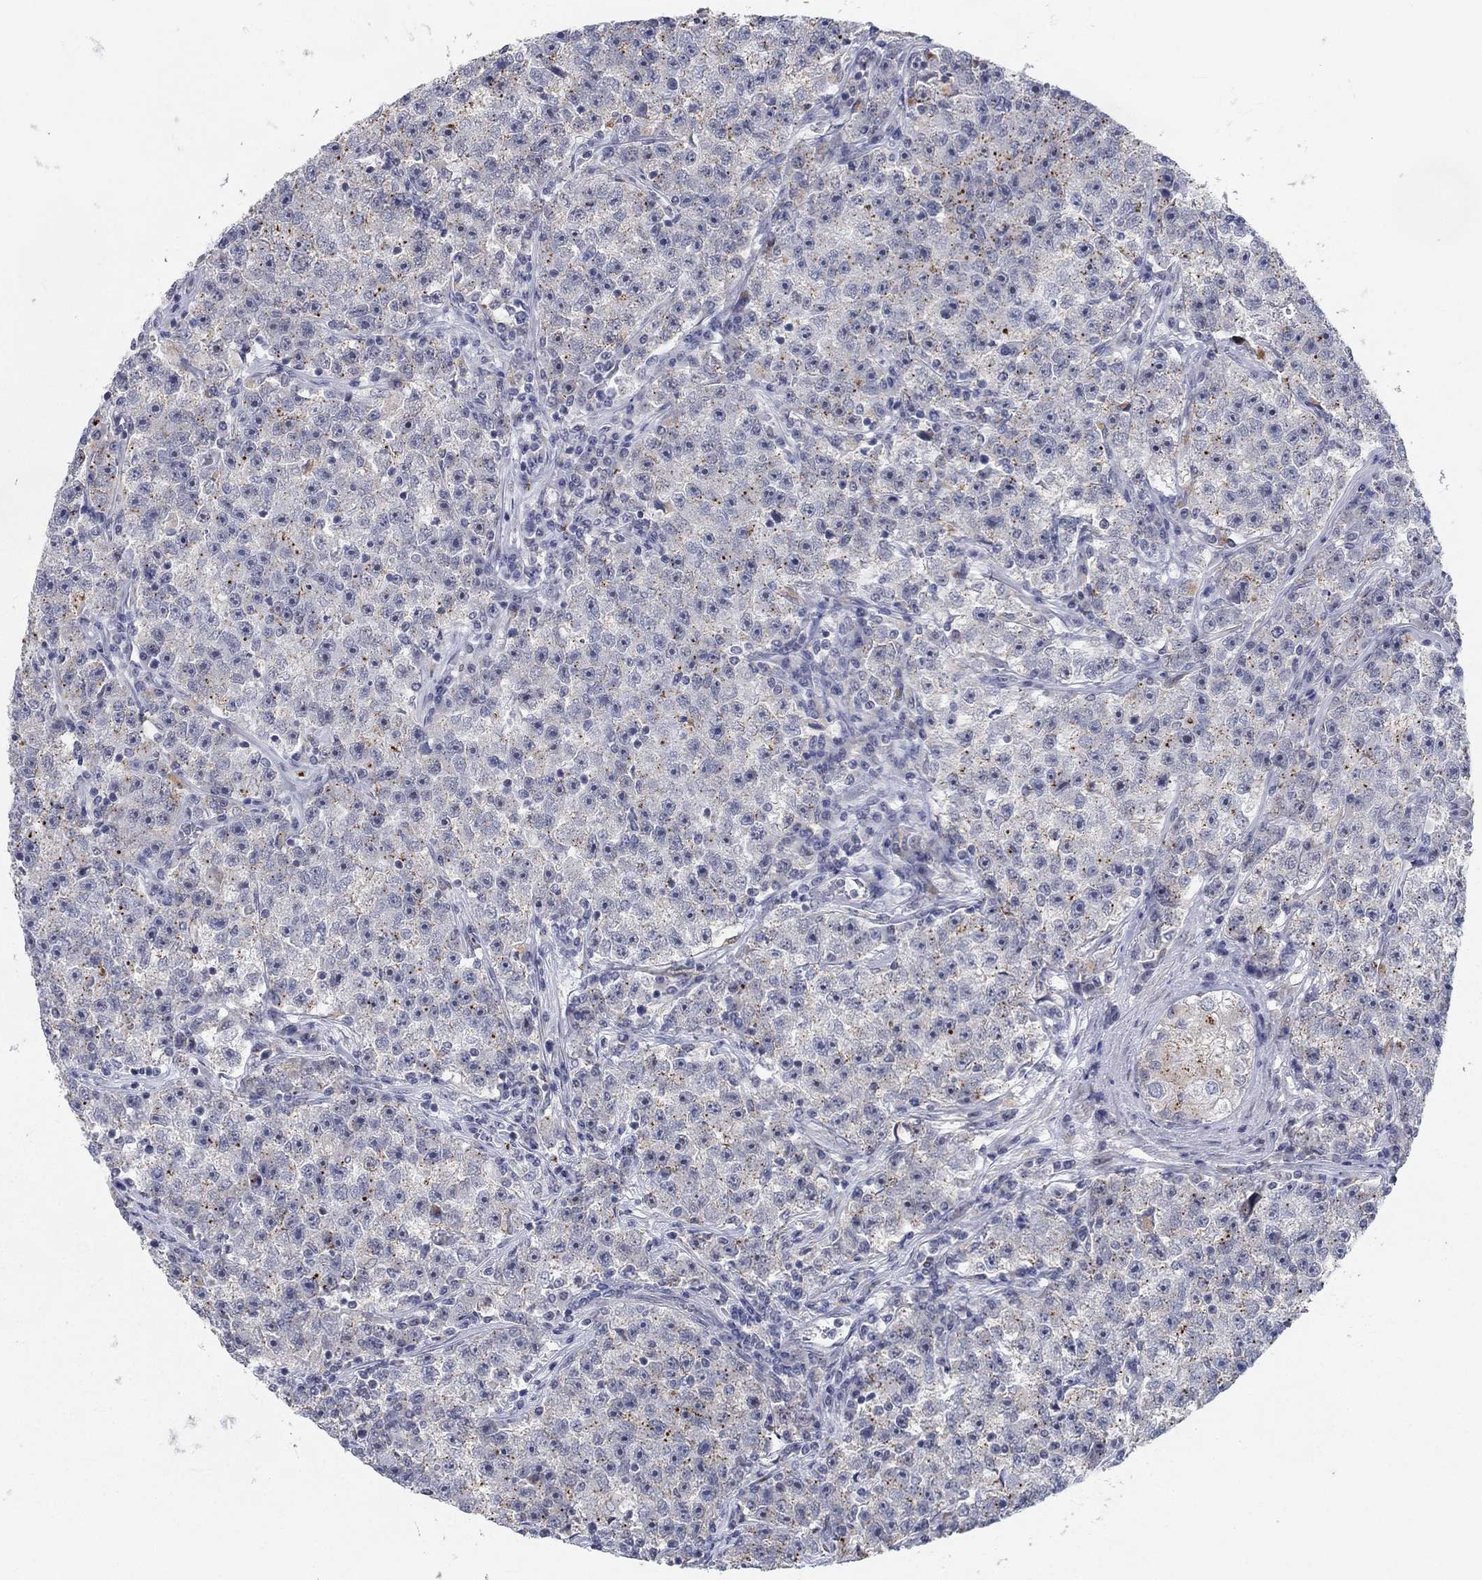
{"staining": {"intensity": "moderate", "quantity": "25%-75%", "location": "cytoplasmic/membranous"}, "tissue": "testis cancer", "cell_type": "Tumor cells", "image_type": "cancer", "snomed": [{"axis": "morphology", "description": "Seminoma, NOS"}, {"axis": "topography", "description": "Testis"}], "caption": "There is medium levels of moderate cytoplasmic/membranous positivity in tumor cells of seminoma (testis), as demonstrated by immunohistochemical staining (brown color).", "gene": "MTSS2", "patient": {"sex": "male", "age": 22}}